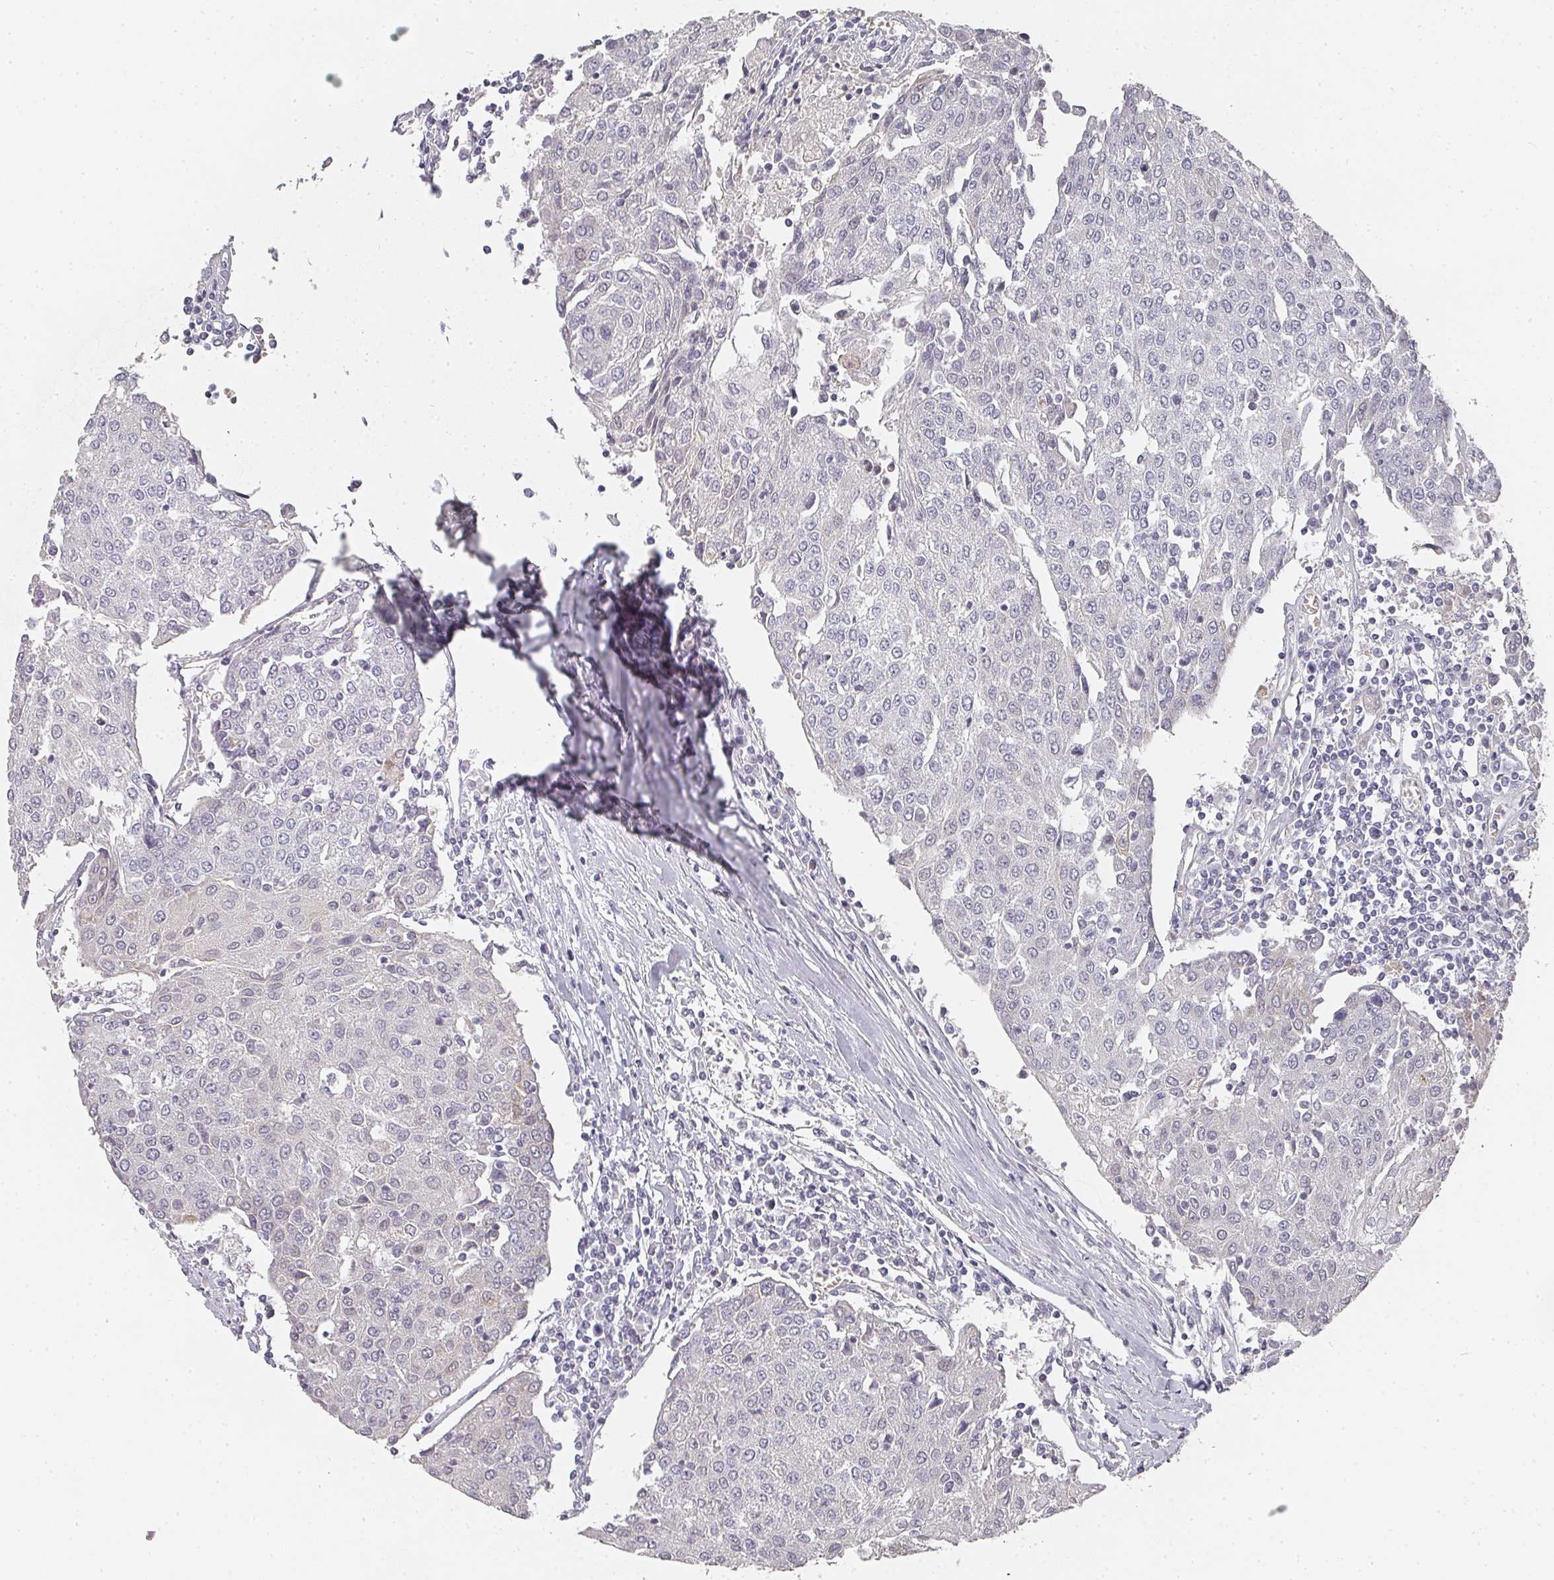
{"staining": {"intensity": "negative", "quantity": "none", "location": "none"}, "tissue": "urothelial cancer", "cell_type": "Tumor cells", "image_type": "cancer", "snomed": [{"axis": "morphology", "description": "Urothelial carcinoma, High grade"}, {"axis": "topography", "description": "Urinary bladder"}], "caption": "Immunohistochemistry micrograph of urothelial cancer stained for a protein (brown), which demonstrates no staining in tumor cells. (DAB (3,3'-diaminobenzidine) IHC with hematoxylin counter stain).", "gene": "SHISA2", "patient": {"sex": "female", "age": 85}}